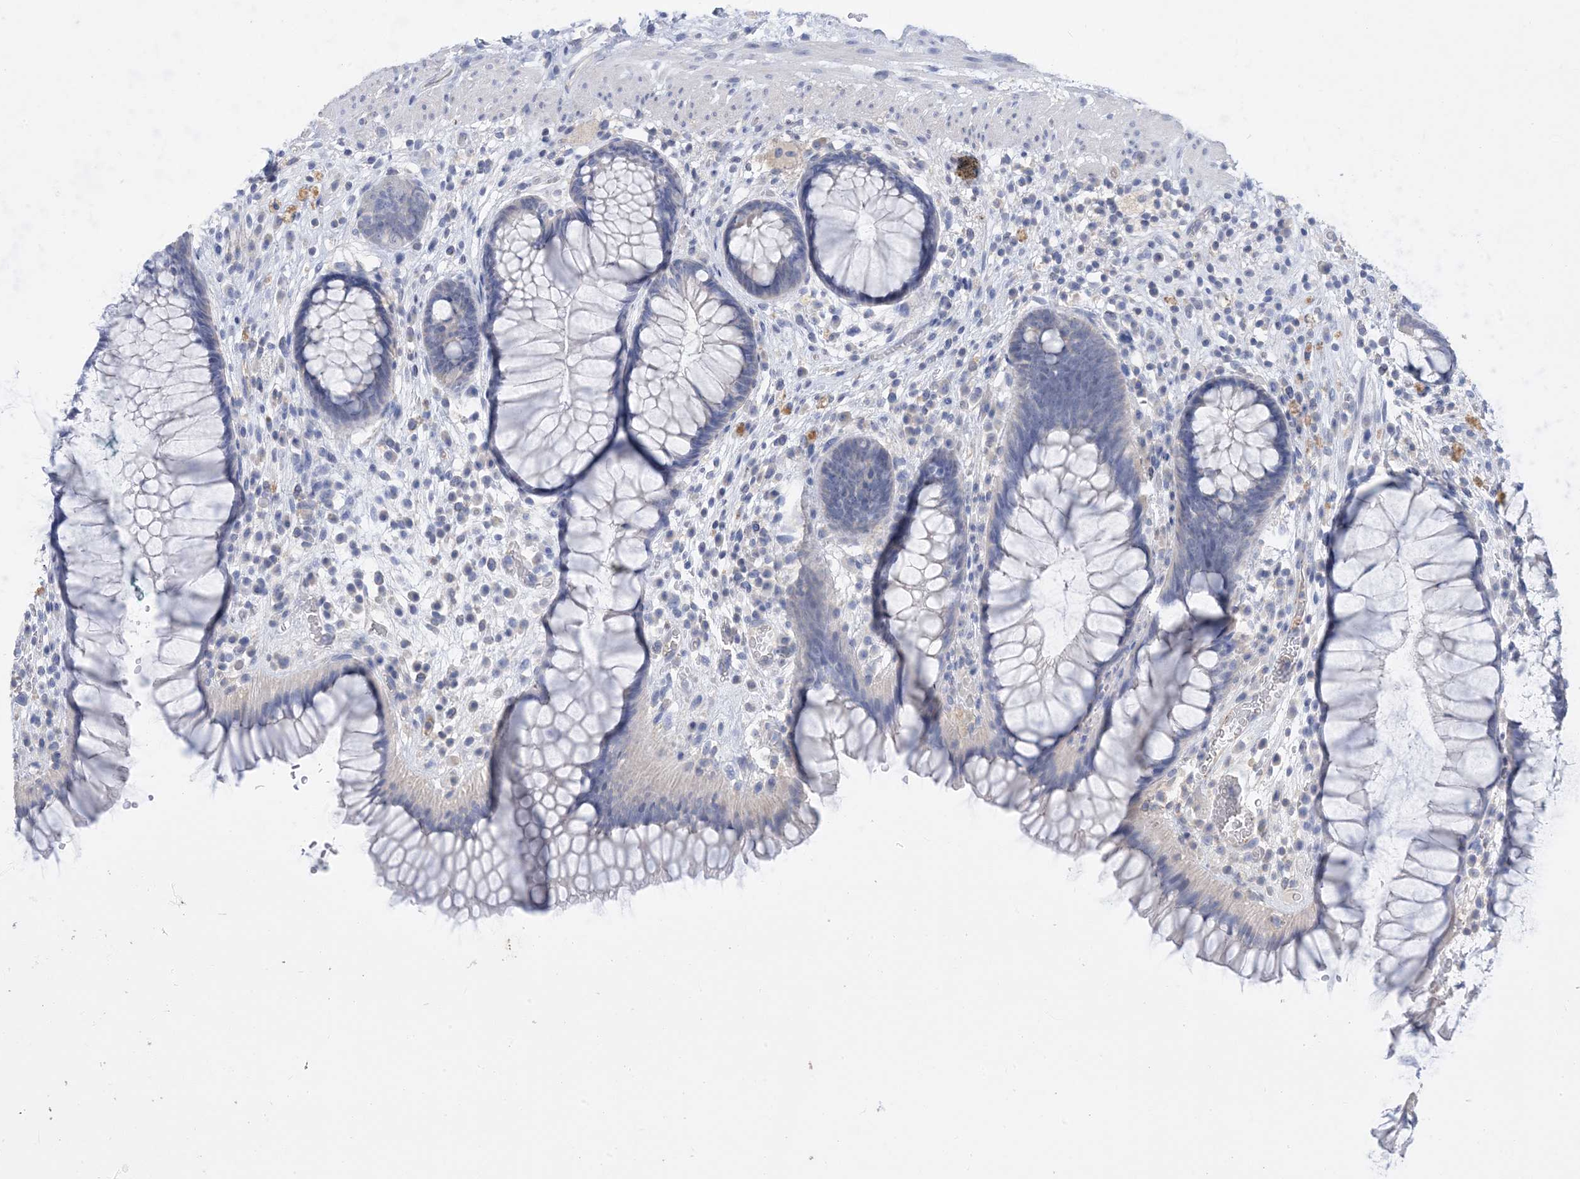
{"staining": {"intensity": "negative", "quantity": "none", "location": "none"}, "tissue": "rectum", "cell_type": "Glandular cells", "image_type": "normal", "snomed": [{"axis": "morphology", "description": "Normal tissue, NOS"}, {"axis": "topography", "description": "Rectum"}], "caption": "A photomicrograph of rectum stained for a protein reveals no brown staining in glandular cells.", "gene": "KPRP", "patient": {"sex": "male", "age": 51}}